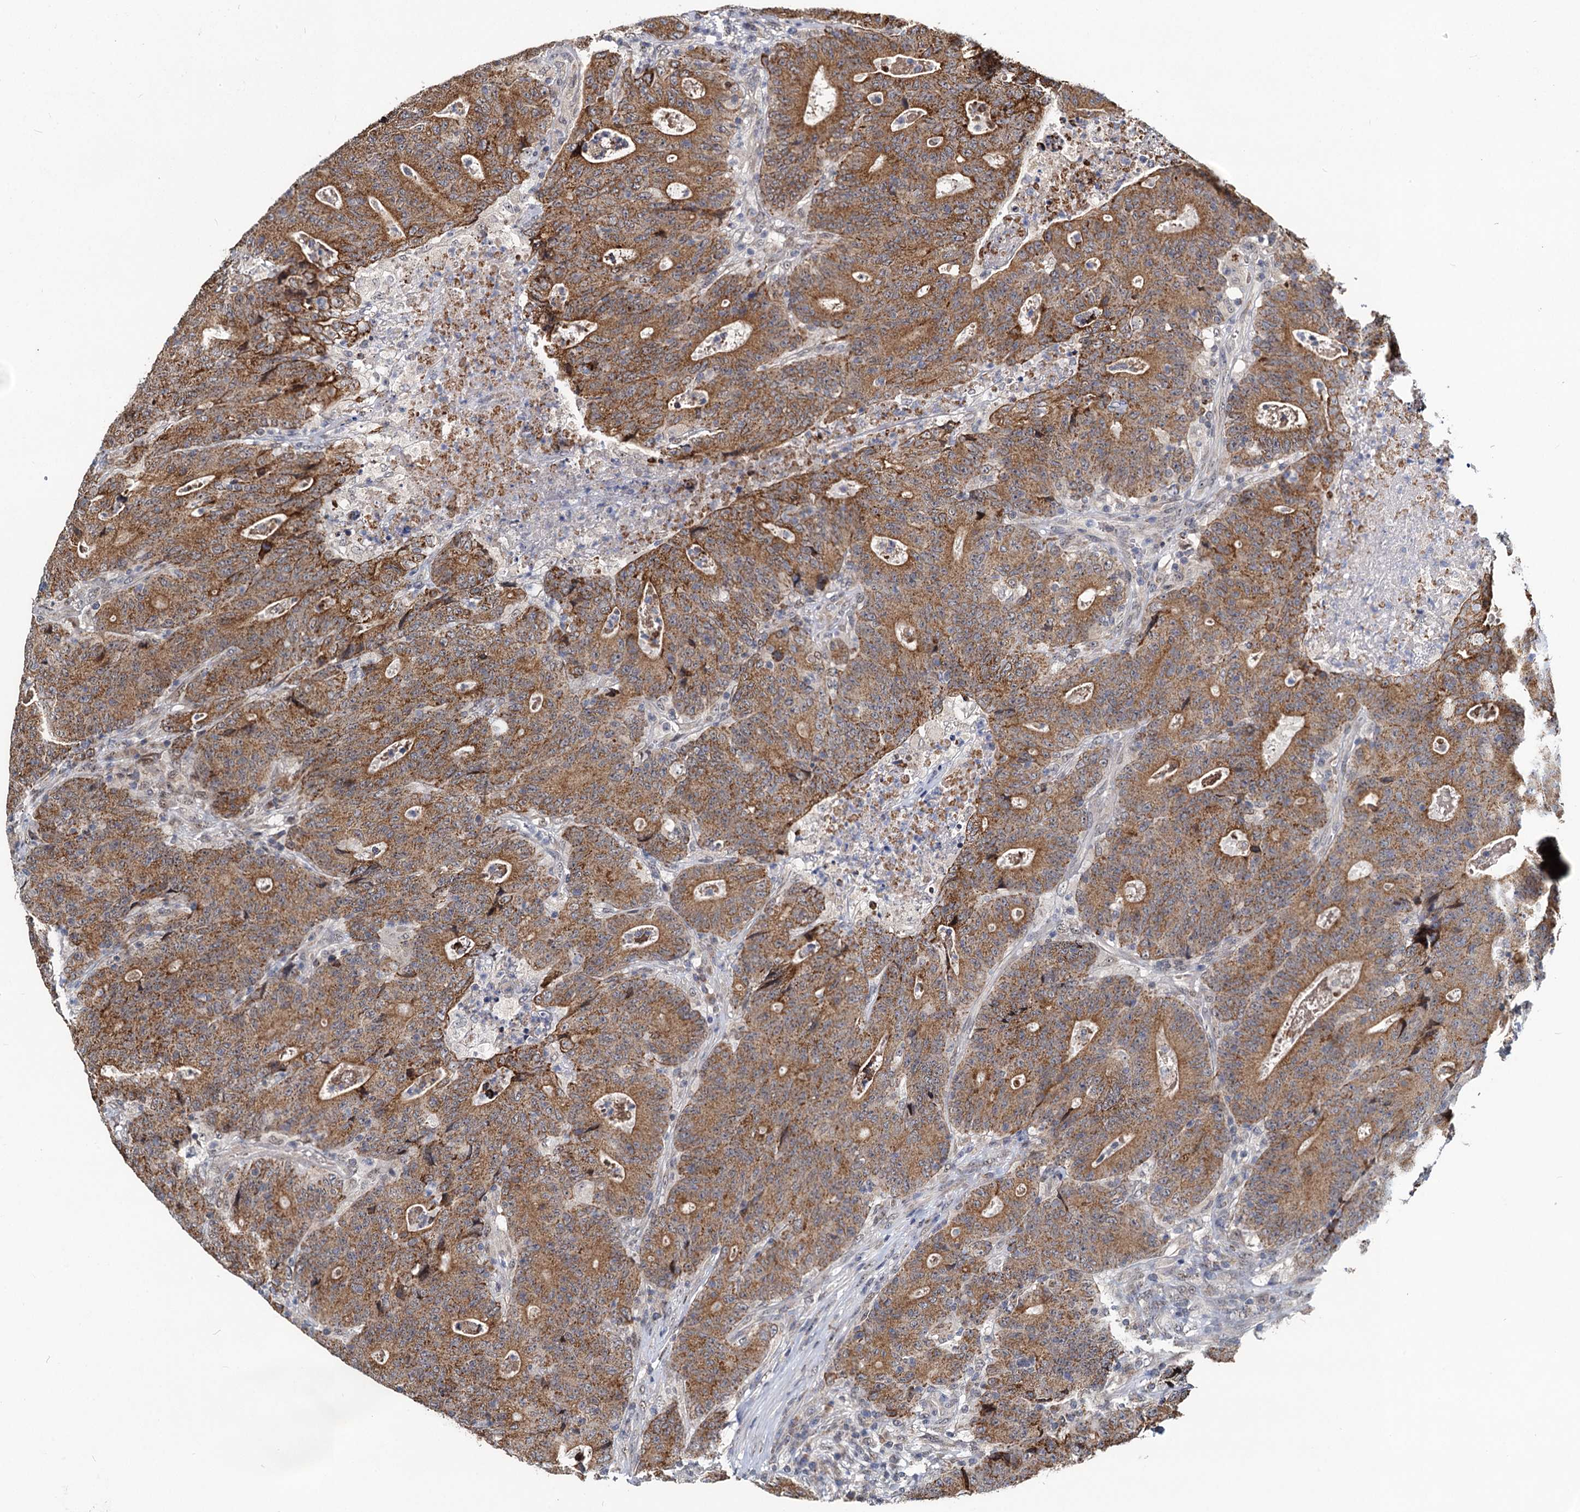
{"staining": {"intensity": "moderate", "quantity": ">75%", "location": "cytoplasmic/membranous"}, "tissue": "colorectal cancer", "cell_type": "Tumor cells", "image_type": "cancer", "snomed": [{"axis": "morphology", "description": "Adenocarcinoma, NOS"}, {"axis": "topography", "description": "Colon"}], "caption": "Colorectal adenocarcinoma was stained to show a protein in brown. There is medium levels of moderate cytoplasmic/membranous positivity in about >75% of tumor cells.", "gene": "RITA1", "patient": {"sex": "female", "age": 75}}